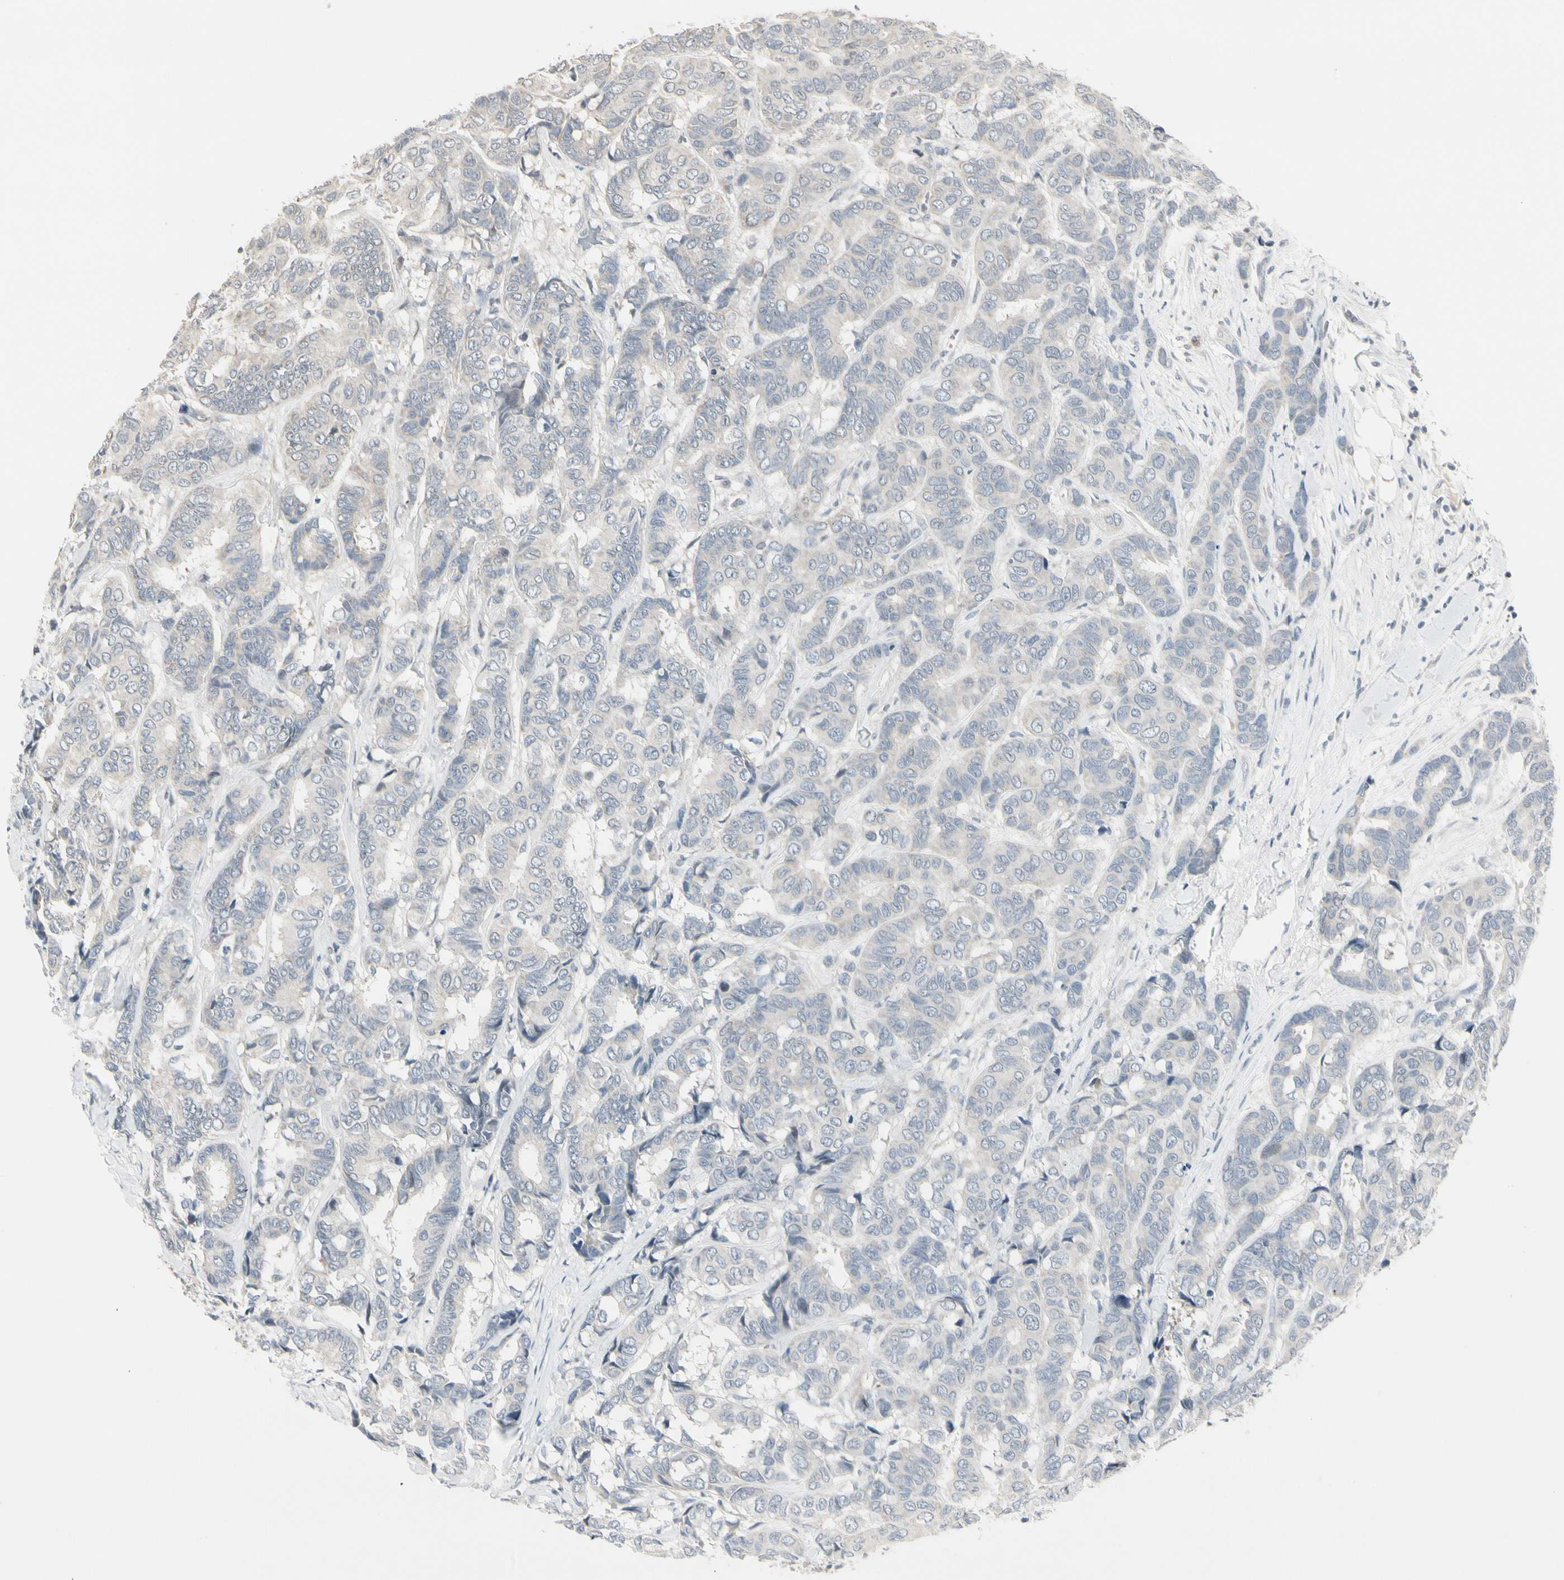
{"staining": {"intensity": "negative", "quantity": "none", "location": "none"}, "tissue": "breast cancer", "cell_type": "Tumor cells", "image_type": "cancer", "snomed": [{"axis": "morphology", "description": "Duct carcinoma"}, {"axis": "topography", "description": "Breast"}], "caption": "Human breast intraductal carcinoma stained for a protein using immunohistochemistry exhibits no positivity in tumor cells.", "gene": "DMPK", "patient": {"sex": "female", "age": 87}}